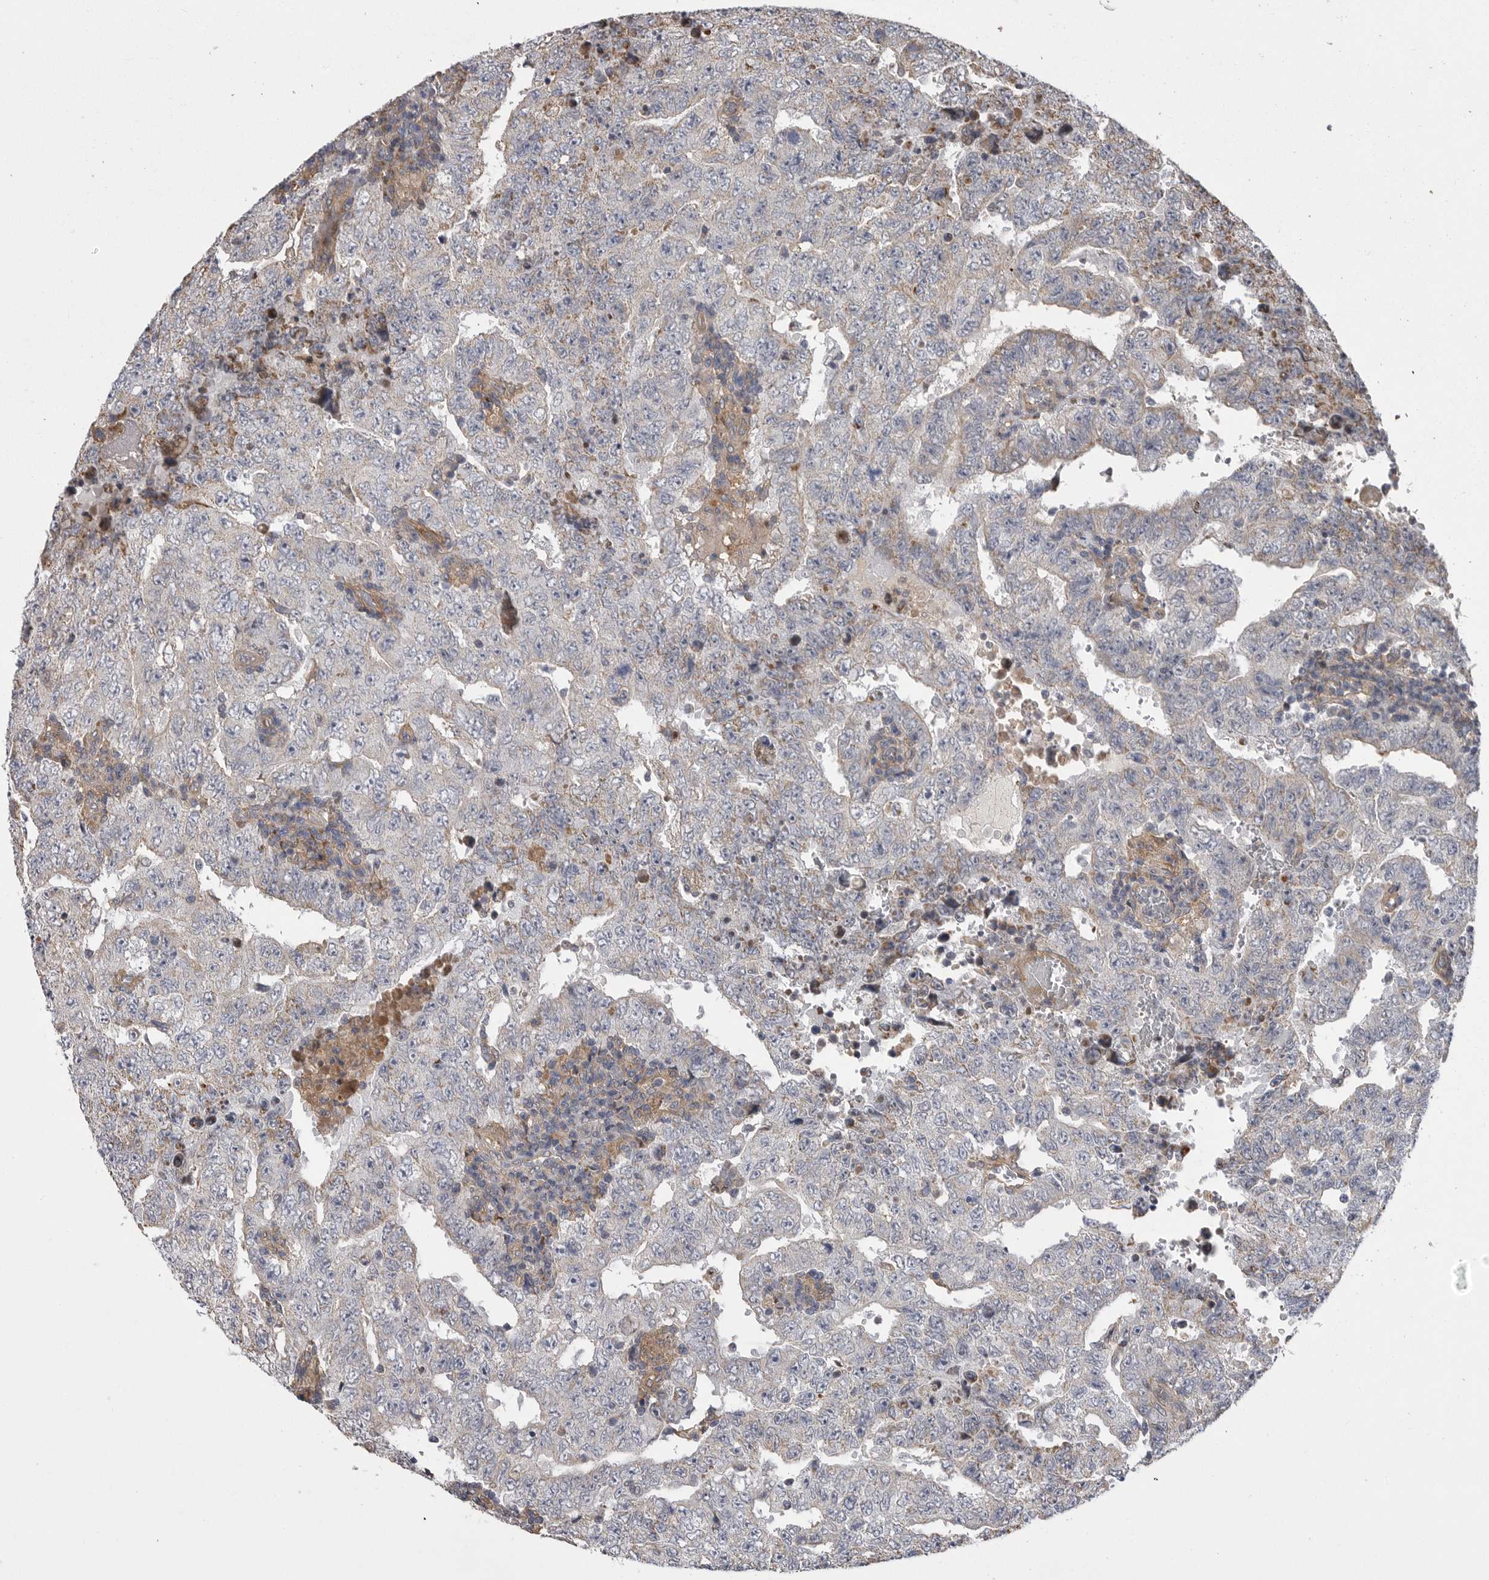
{"staining": {"intensity": "negative", "quantity": "none", "location": "none"}, "tissue": "testis cancer", "cell_type": "Tumor cells", "image_type": "cancer", "snomed": [{"axis": "morphology", "description": "Carcinoma, Embryonal, NOS"}, {"axis": "topography", "description": "Testis"}], "caption": "A high-resolution image shows immunohistochemistry staining of testis cancer, which exhibits no significant positivity in tumor cells. (DAB immunohistochemistry (IHC), high magnification).", "gene": "CRP", "patient": {"sex": "male", "age": 26}}